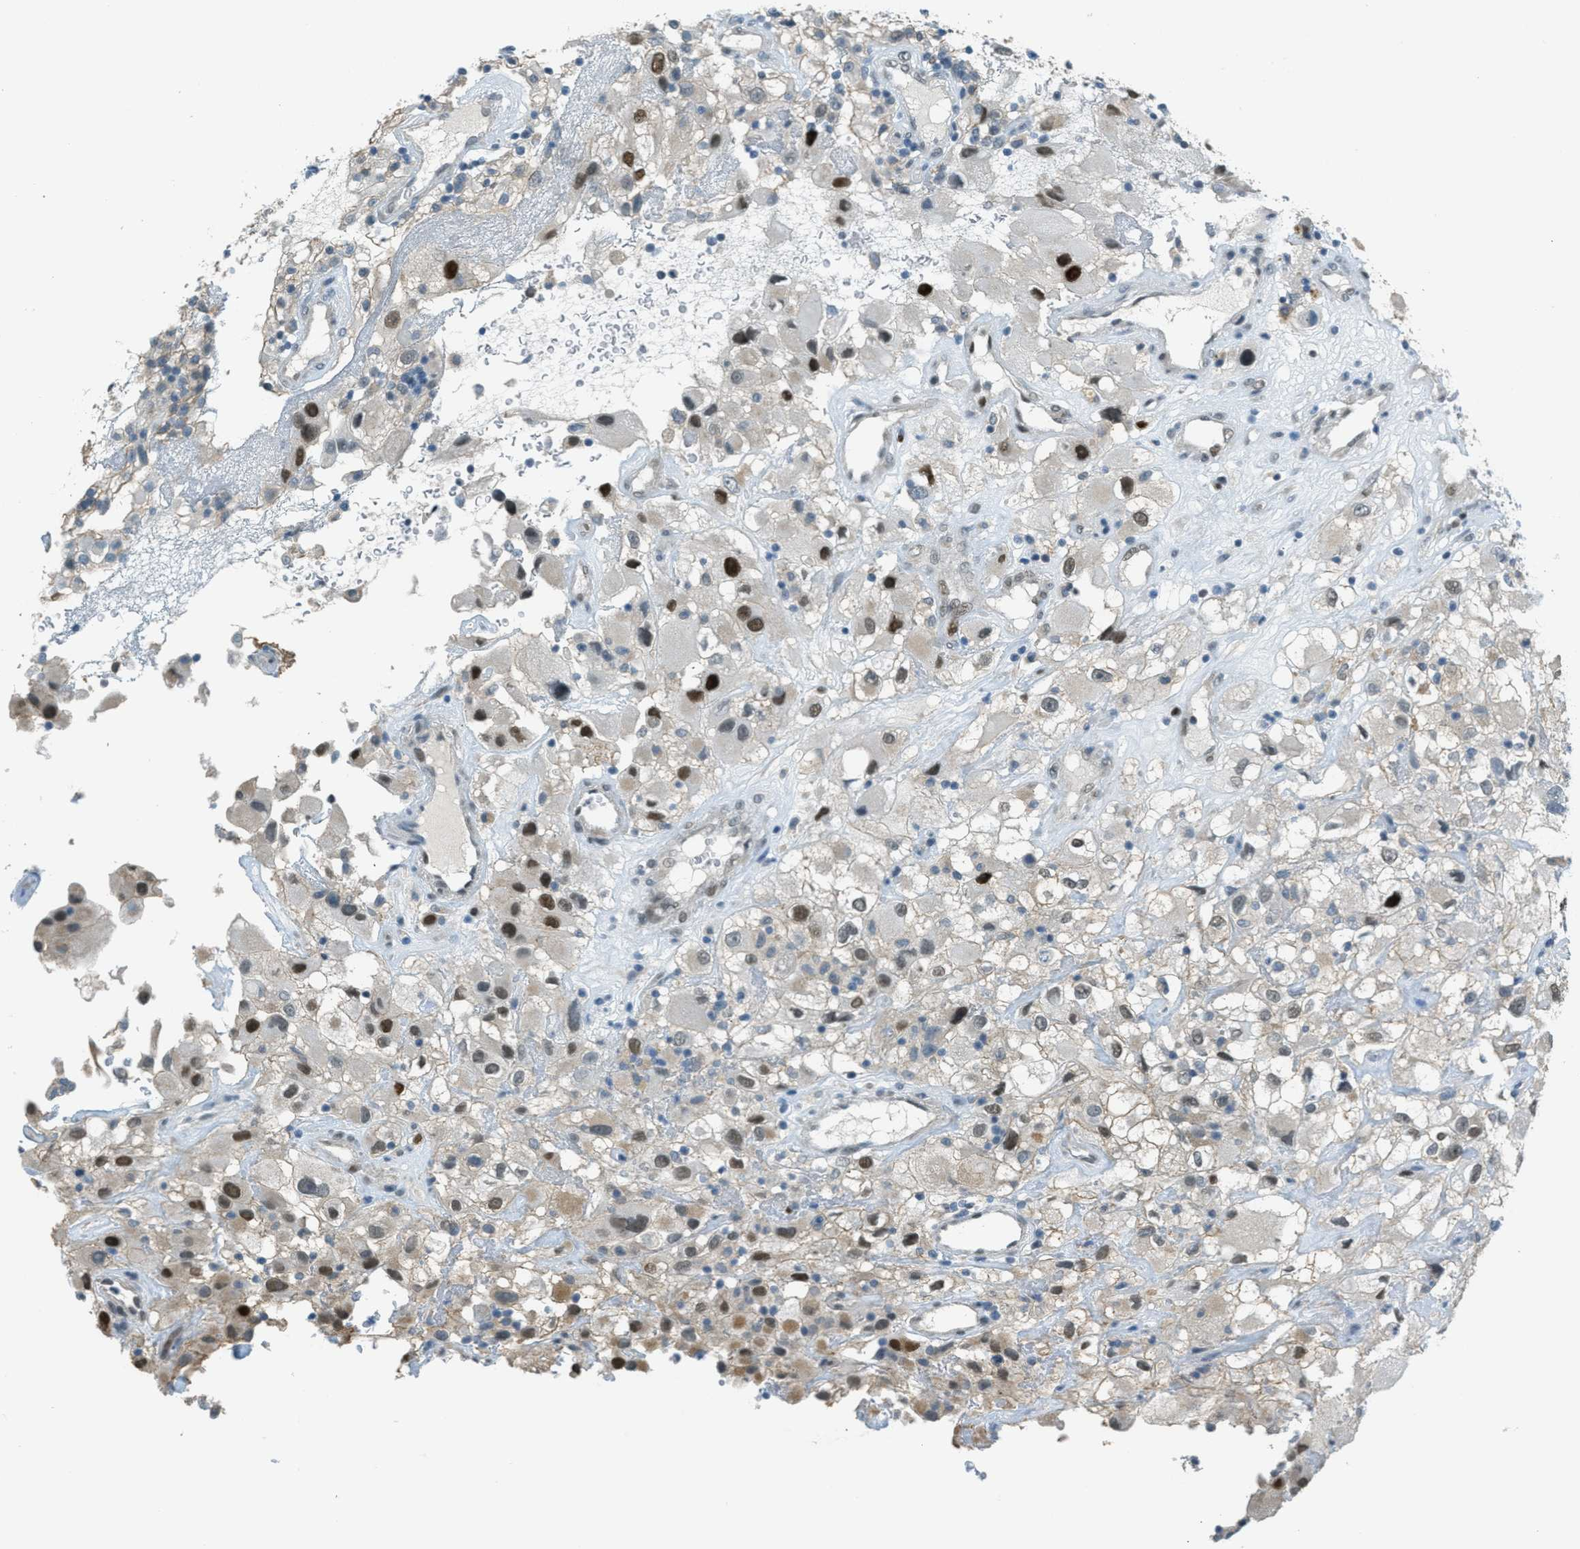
{"staining": {"intensity": "strong", "quantity": "<25%", "location": "nuclear"}, "tissue": "renal cancer", "cell_type": "Tumor cells", "image_type": "cancer", "snomed": [{"axis": "morphology", "description": "Adenocarcinoma, NOS"}, {"axis": "topography", "description": "Kidney"}], "caption": "Tumor cells exhibit medium levels of strong nuclear expression in about <25% of cells in human adenocarcinoma (renal). (DAB IHC, brown staining for protein, blue staining for nuclei).", "gene": "TCF3", "patient": {"sex": "female", "age": 52}}